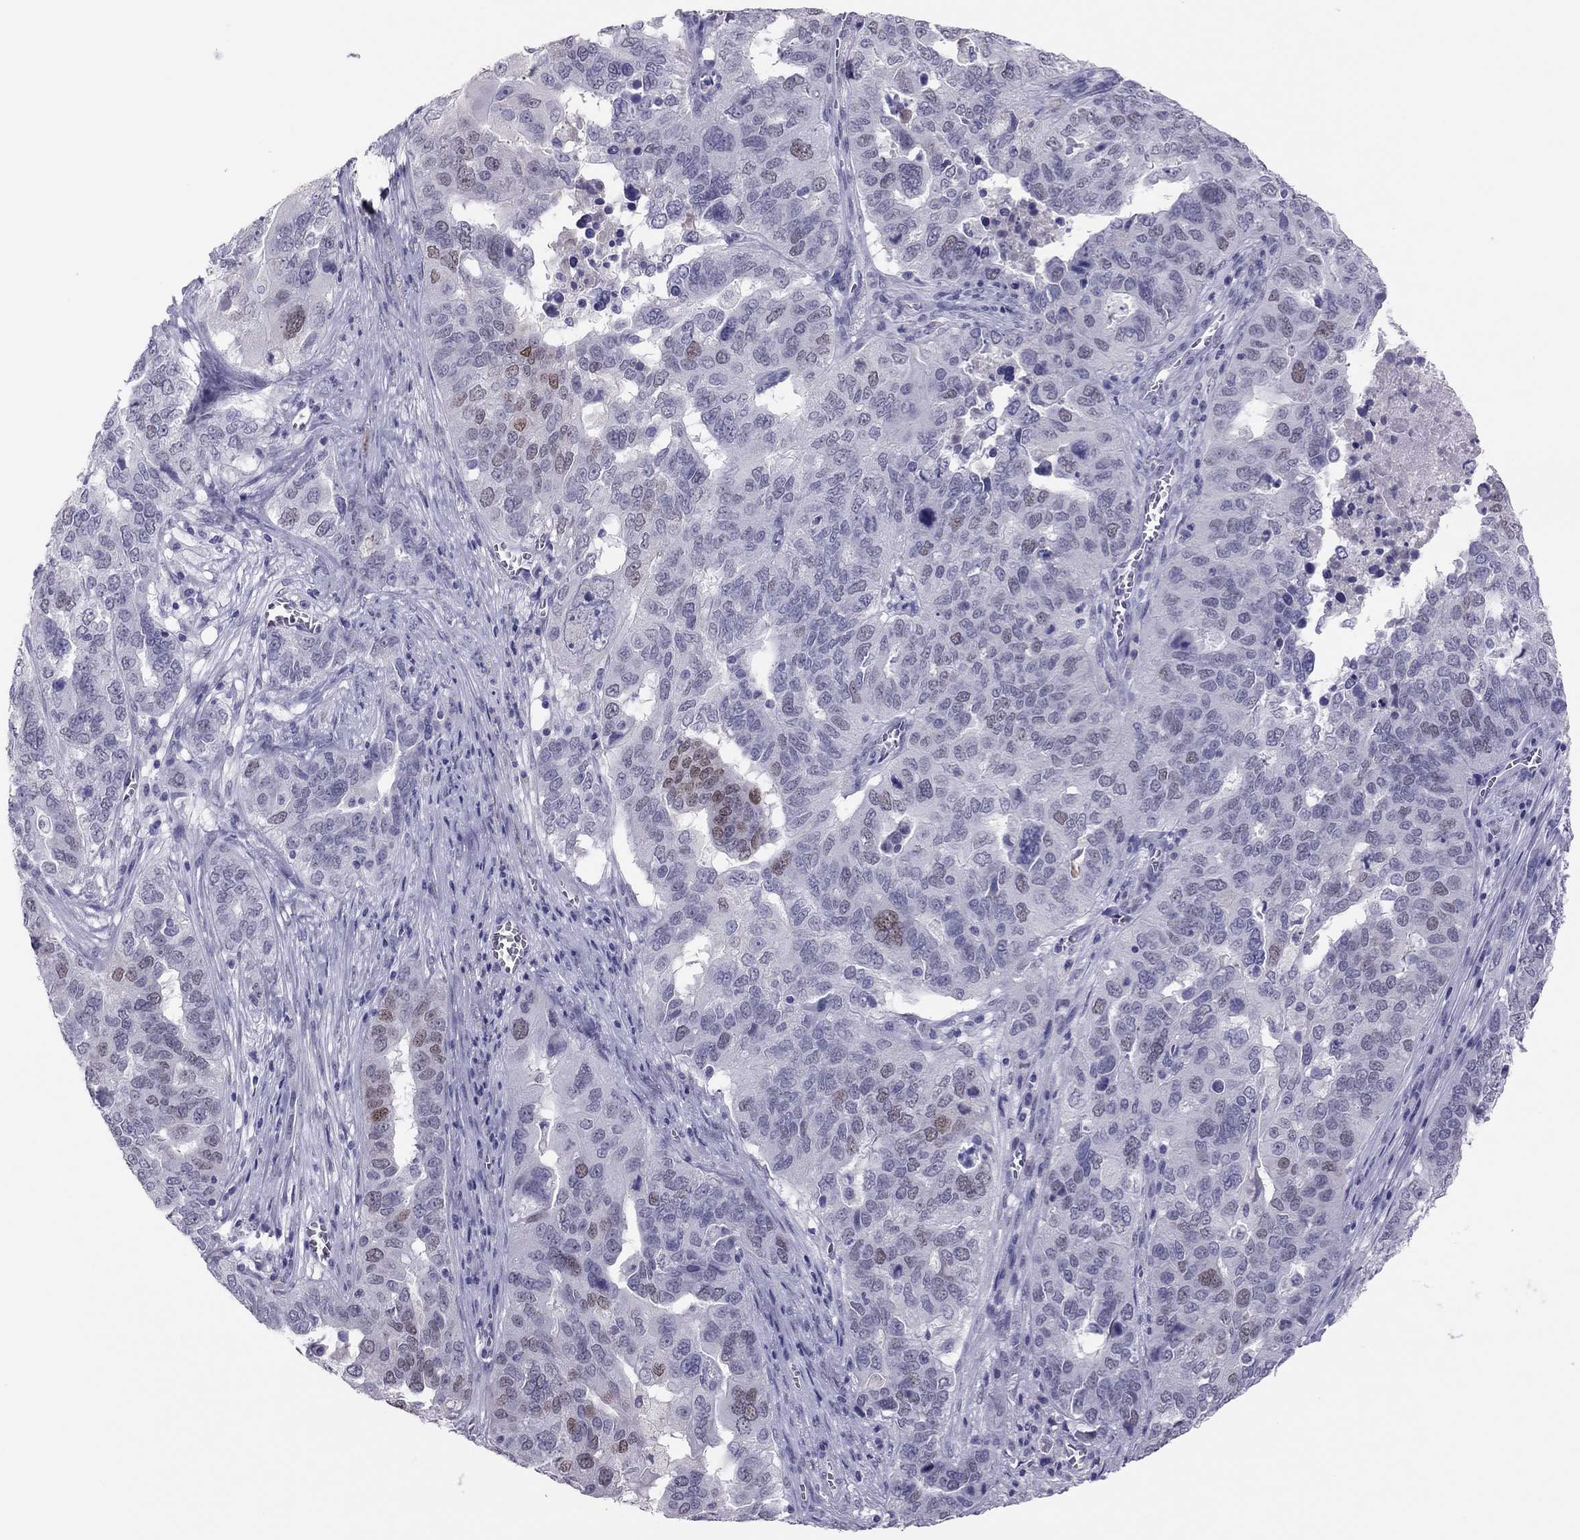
{"staining": {"intensity": "moderate", "quantity": "<25%", "location": "nuclear"}, "tissue": "ovarian cancer", "cell_type": "Tumor cells", "image_type": "cancer", "snomed": [{"axis": "morphology", "description": "Carcinoma, endometroid"}, {"axis": "topography", "description": "Soft tissue"}, {"axis": "topography", "description": "Ovary"}], "caption": "This is an image of immunohistochemistry (IHC) staining of endometroid carcinoma (ovarian), which shows moderate expression in the nuclear of tumor cells.", "gene": "PHOX2A", "patient": {"sex": "female", "age": 52}}